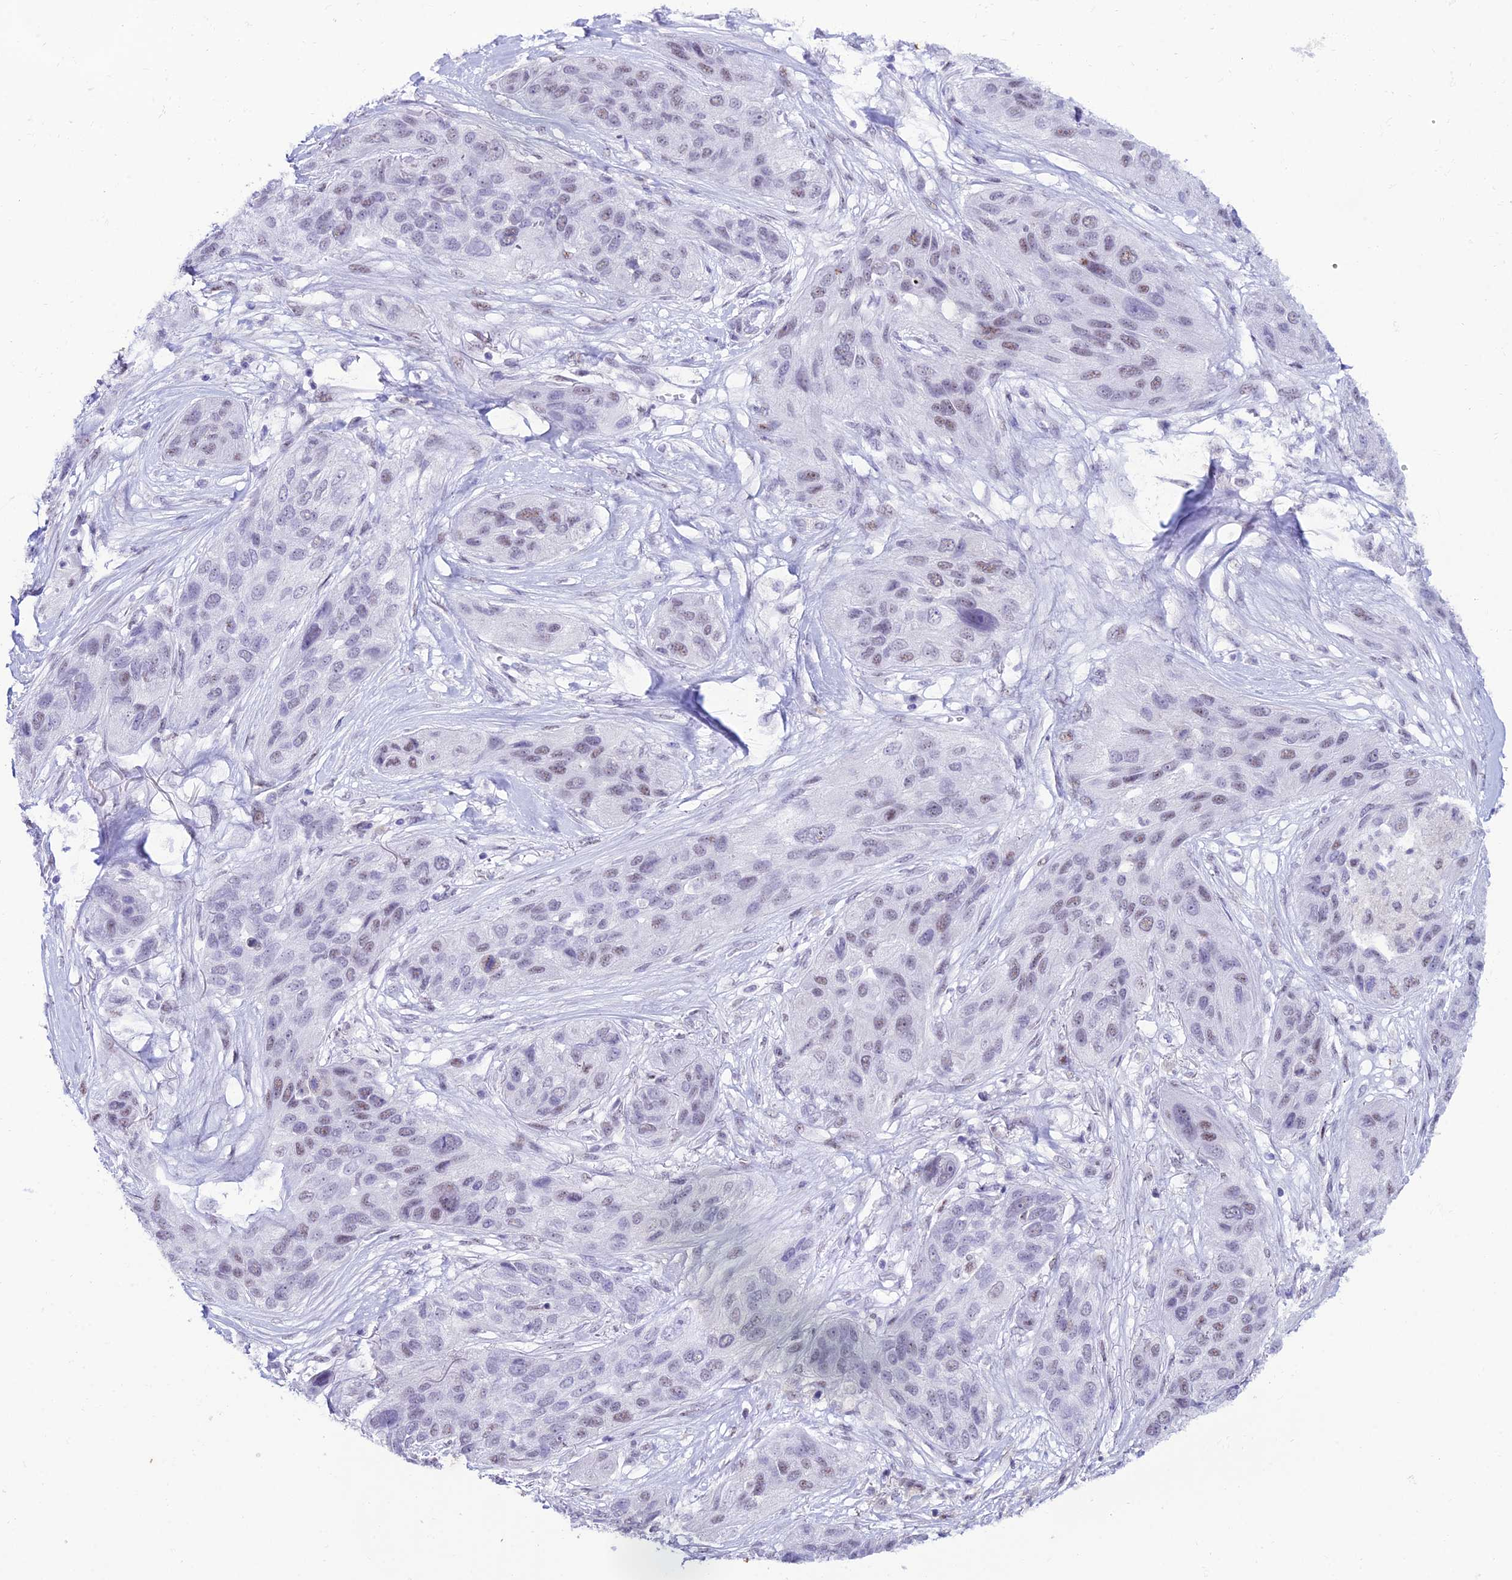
{"staining": {"intensity": "weak", "quantity": "<25%", "location": "nuclear"}, "tissue": "lung cancer", "cell_type": "Tumor cells", "image_type": "cancer", "snomed": [{"axis": "morphology", "description": "Squamous cell carcinoma, NOS"}, {"axis": "topography", "description": "Lung"}], "caption": "Photomicrograph shows no protein staining in tumor cells of lung cancer tissue.", "gene": "MFSD2B", "patient": {"sex": "female", "age": 70}}